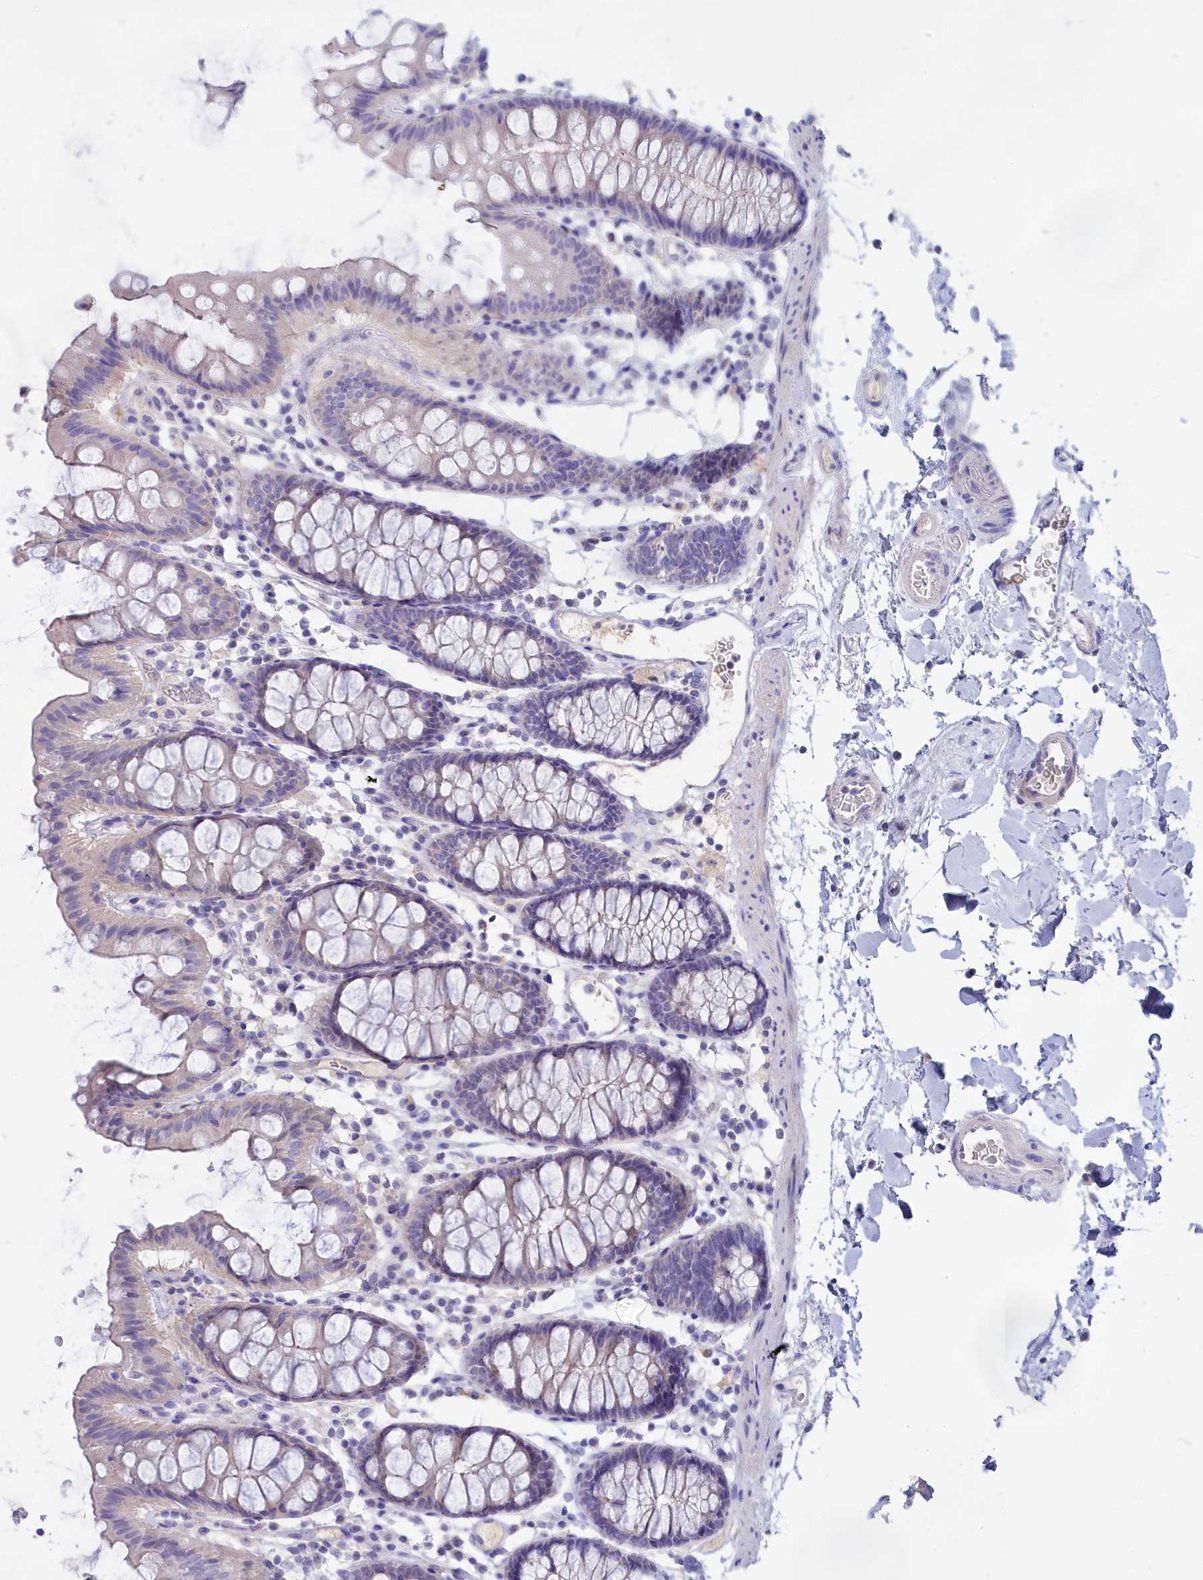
{"staining": {"intensity": "negative", "quantity": "none", "location": "none"}, "tissue": "colon", "cell_type": "Endothelial cells", "image_type": "normal", "snomed": [{"axis": "morphology", "description": "Normal tissue, NOS"}, {"axis": "topography", "description": "Colon"}], "caption": "High power microscopy micrograph of an IHC micrograph of unremarkable colon, revealing no significant staining in endothelial cells.", "gene": "ADGRA1", "patient": {"sex": "male", "age": 75}}